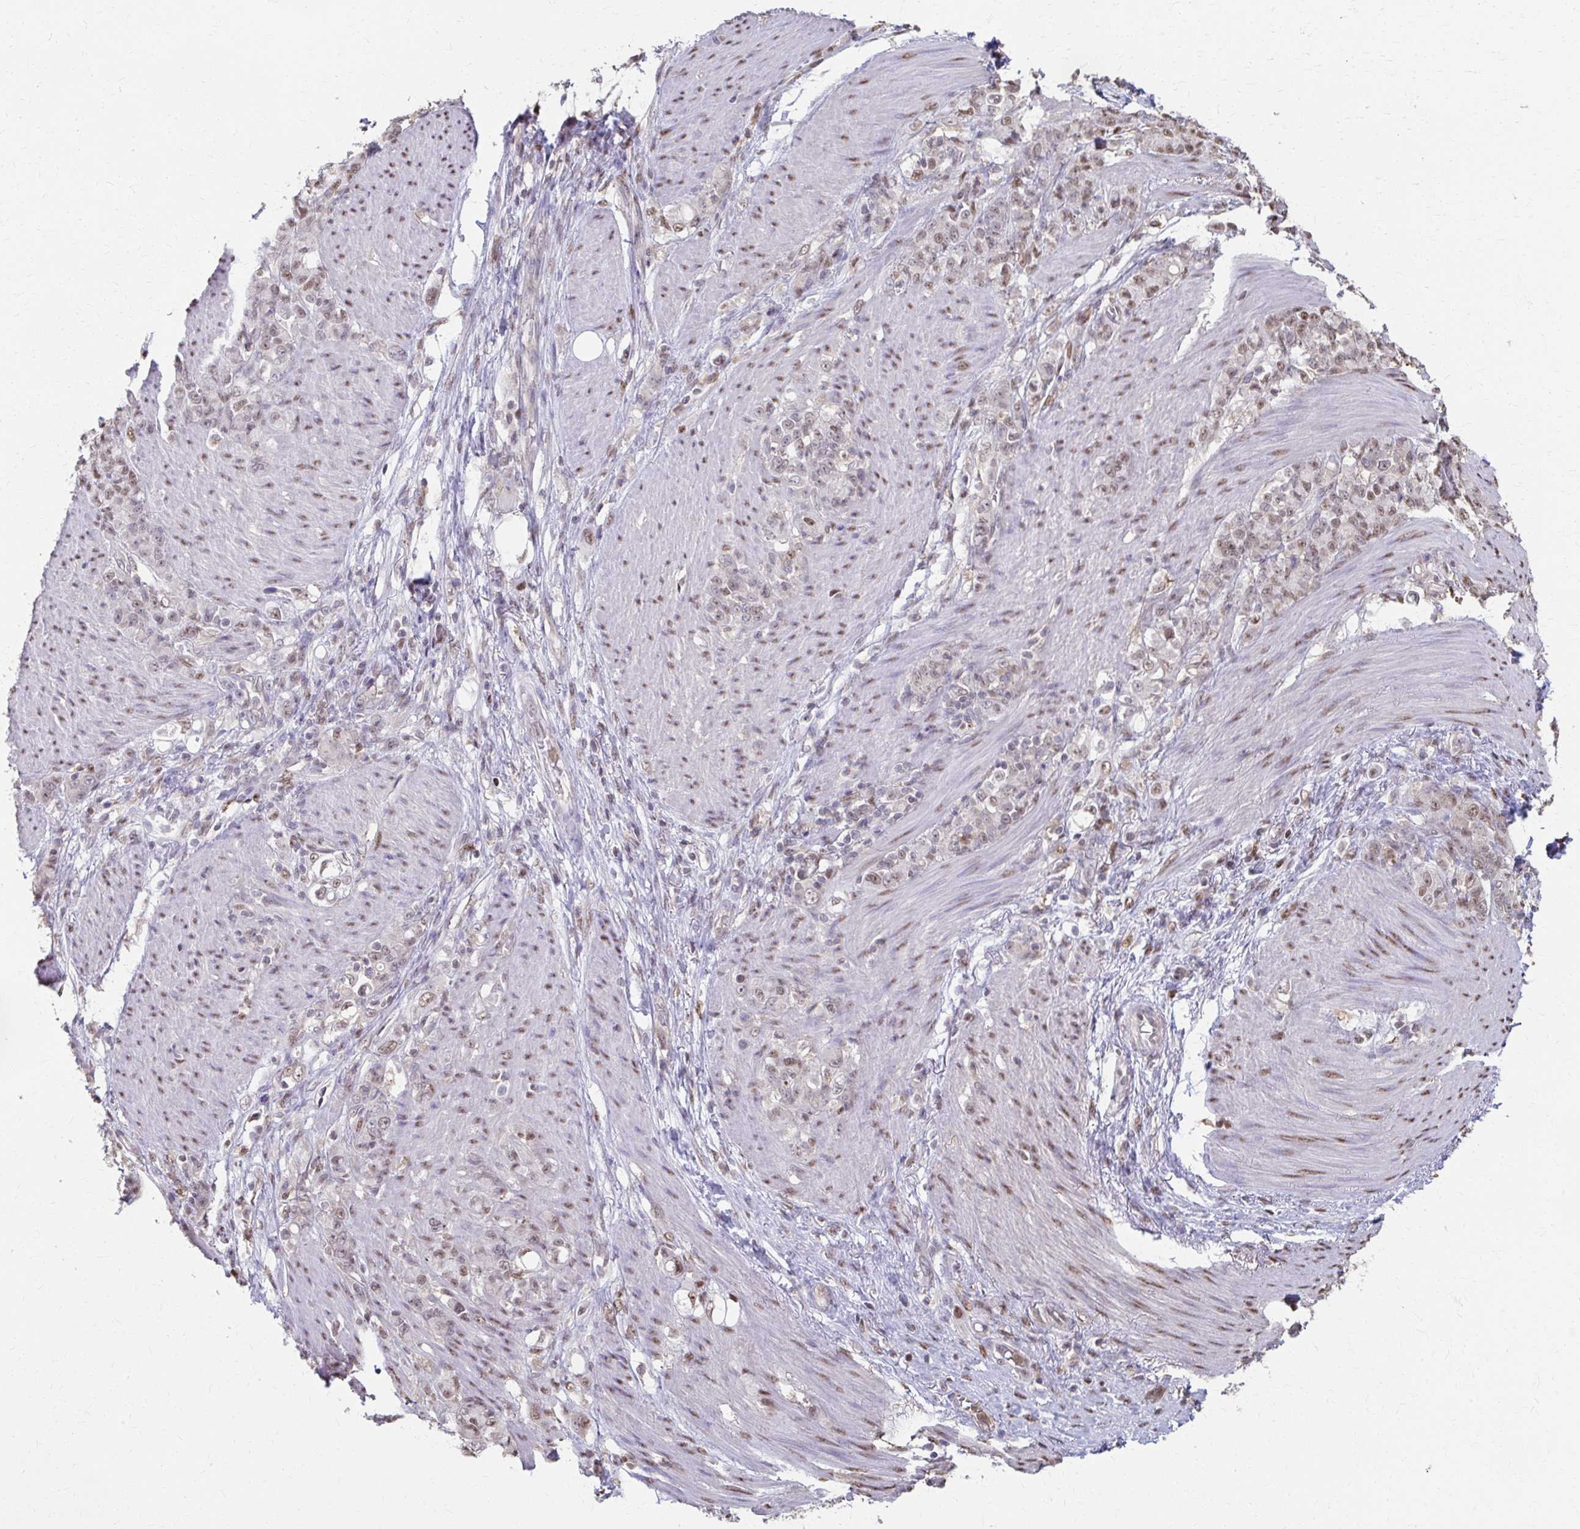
{"staining": {"intensity": "weak", "quantity": "25%-75%", "location": "nuclear"}, "tissue": "stomach cancer", "cell_type": "Tumor cells", "image_type": "cancer", "snomed": [{"axis": "morphology", "description": "Adenocarcinoma, NOS"}, {"axis": "topography", "description": "Stomach"}], "caption": "Immunohistochemistry of human stomach cancer (adenocarcinoma) reveals low levels of weak nuclear positivity in approximately 25%-75% of tumor cells. The staining was performed using DAB, with brown indicating positive protein expression. Nuclei are stained blue with hematoxylin.", "gene": "ING4", "patient": {"sex": "female", "age": 79}}